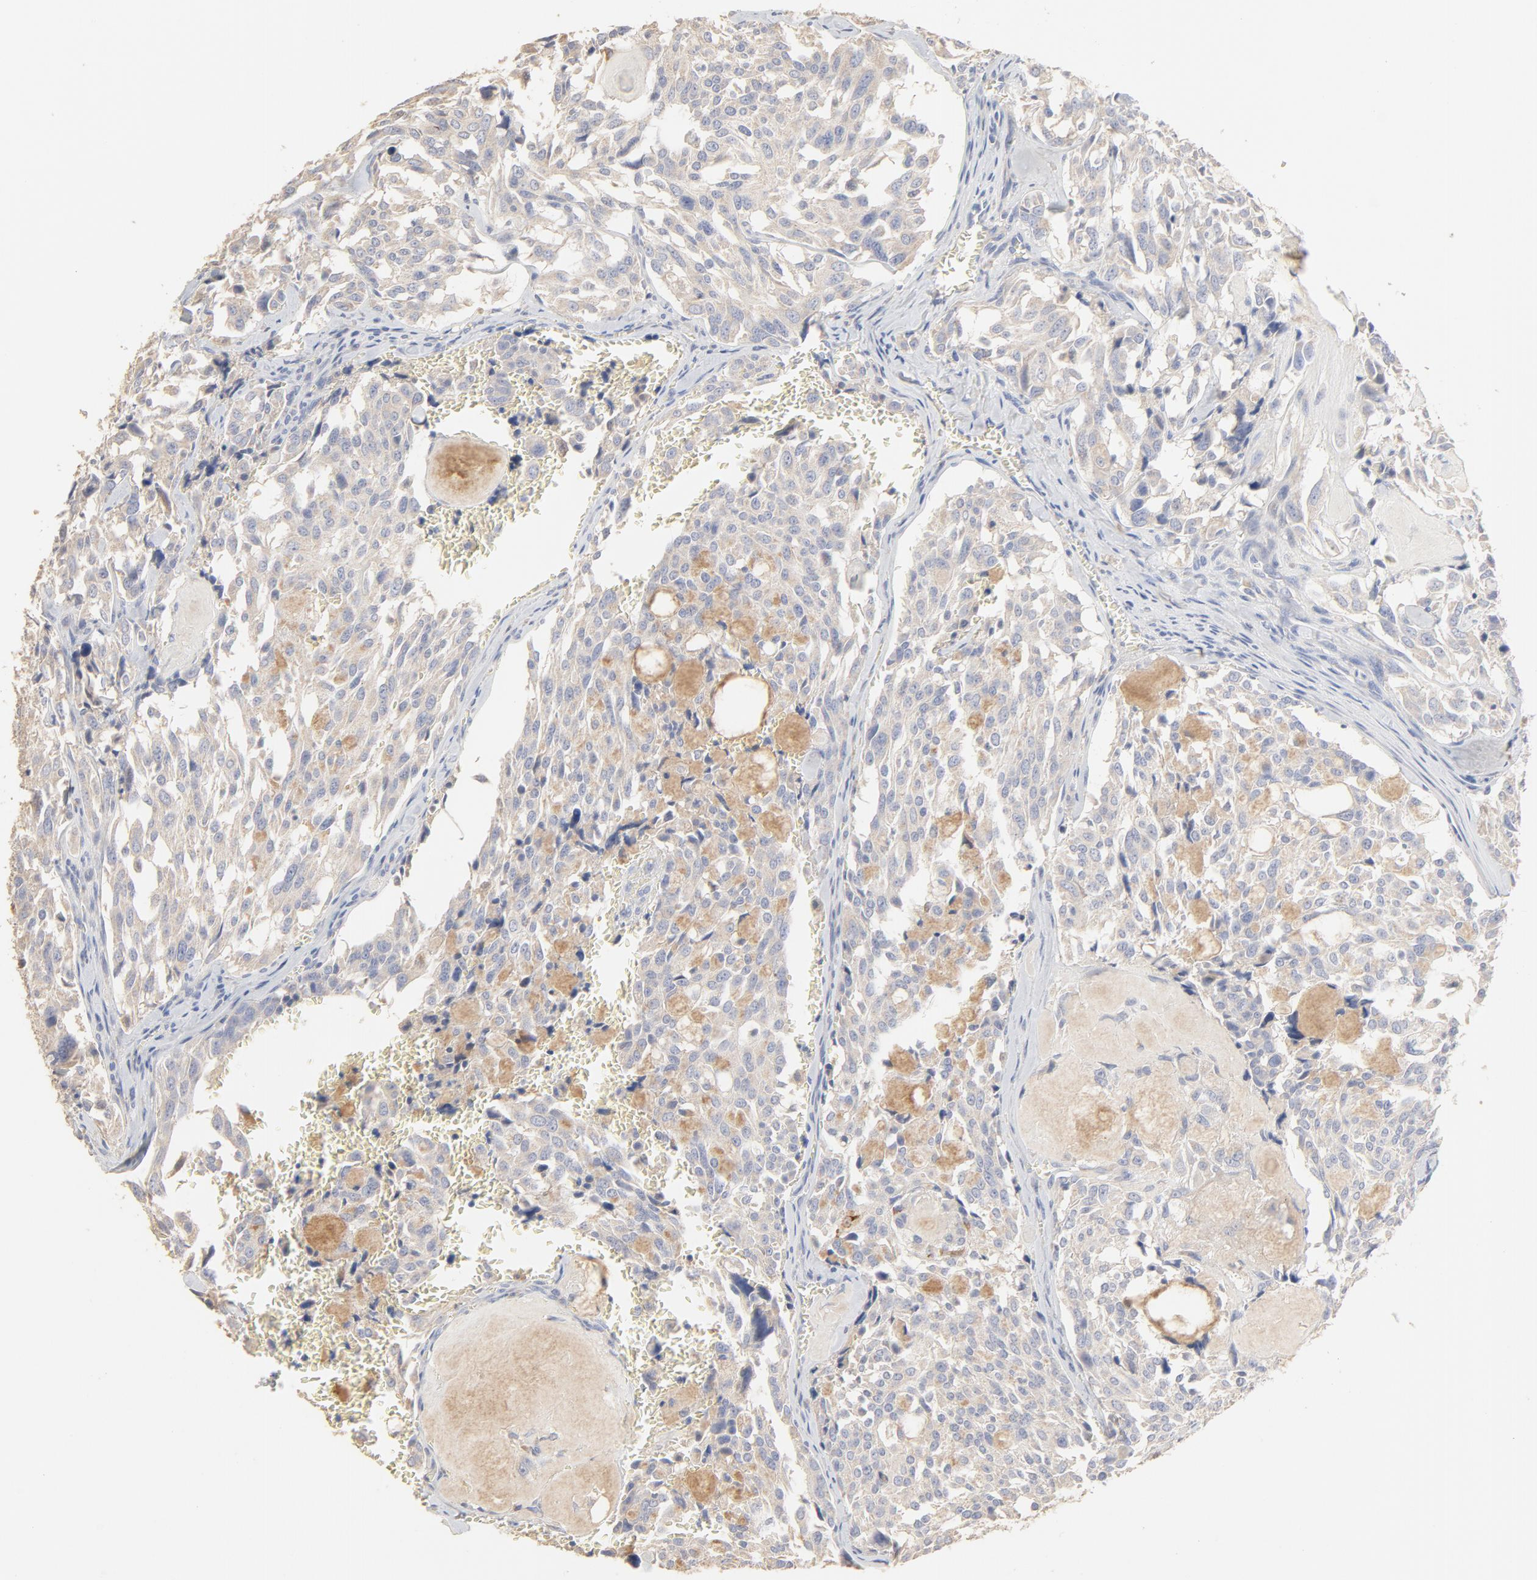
{"staining": {"intensity": "negative", "quantity": "none", "location": "none"}, "tissue": "thyroid cancer", "cell_type": "Tumor cells", "image_type": "cancer", "snomed": [{"axis": "morphology", "description": "Carcinoma, NOS"}, {"axis": "morphology", "description": "Carcinoid, malignant, NOS"}, {"axis": "topography", "description": "Thyroid gland"}], "caption": "Protein analysis of thyroid cancer exhibits no significant positivity in tumor cells.", "gene": "FCGBP", "patient": {"sex": "male", "age": 33}}